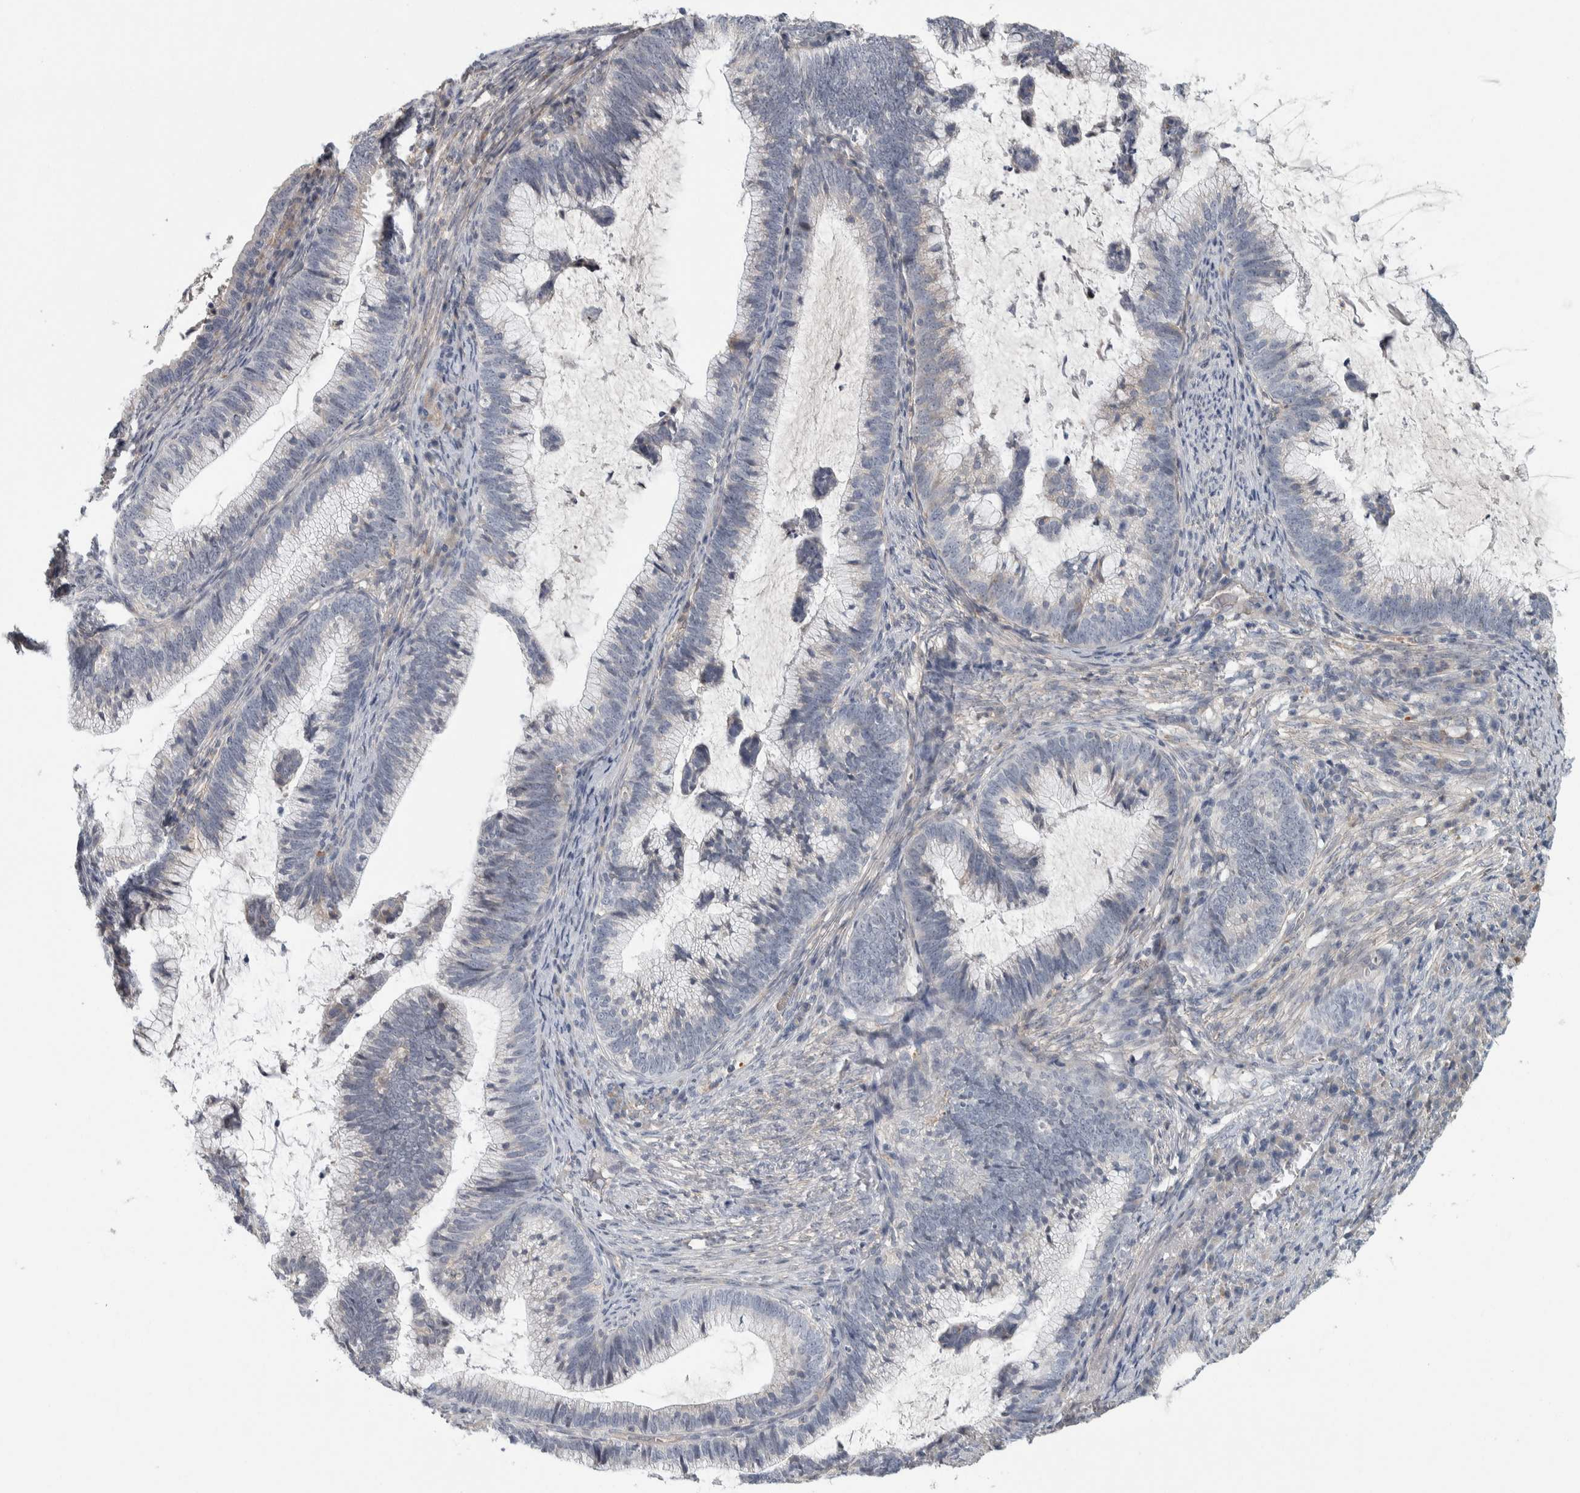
{"staining": {"intensity": "negative", "quantity": "none", "location": "none"}, "tissue": "cervical cancer", "cell_type": "Tumor cells", "image_type": "cancer", "snomed": [{"axis": "morphology", "description": "Adenocarcinoma, NOS"}, {"axis": "topography", "description": "Cervix"}], "caption": "Protein analysis of cervical adenocarcinoma reveals no significant expression in tumor cells.", "gene": "KCNJ3", "patient": {"sex": "female", "age": 36}}